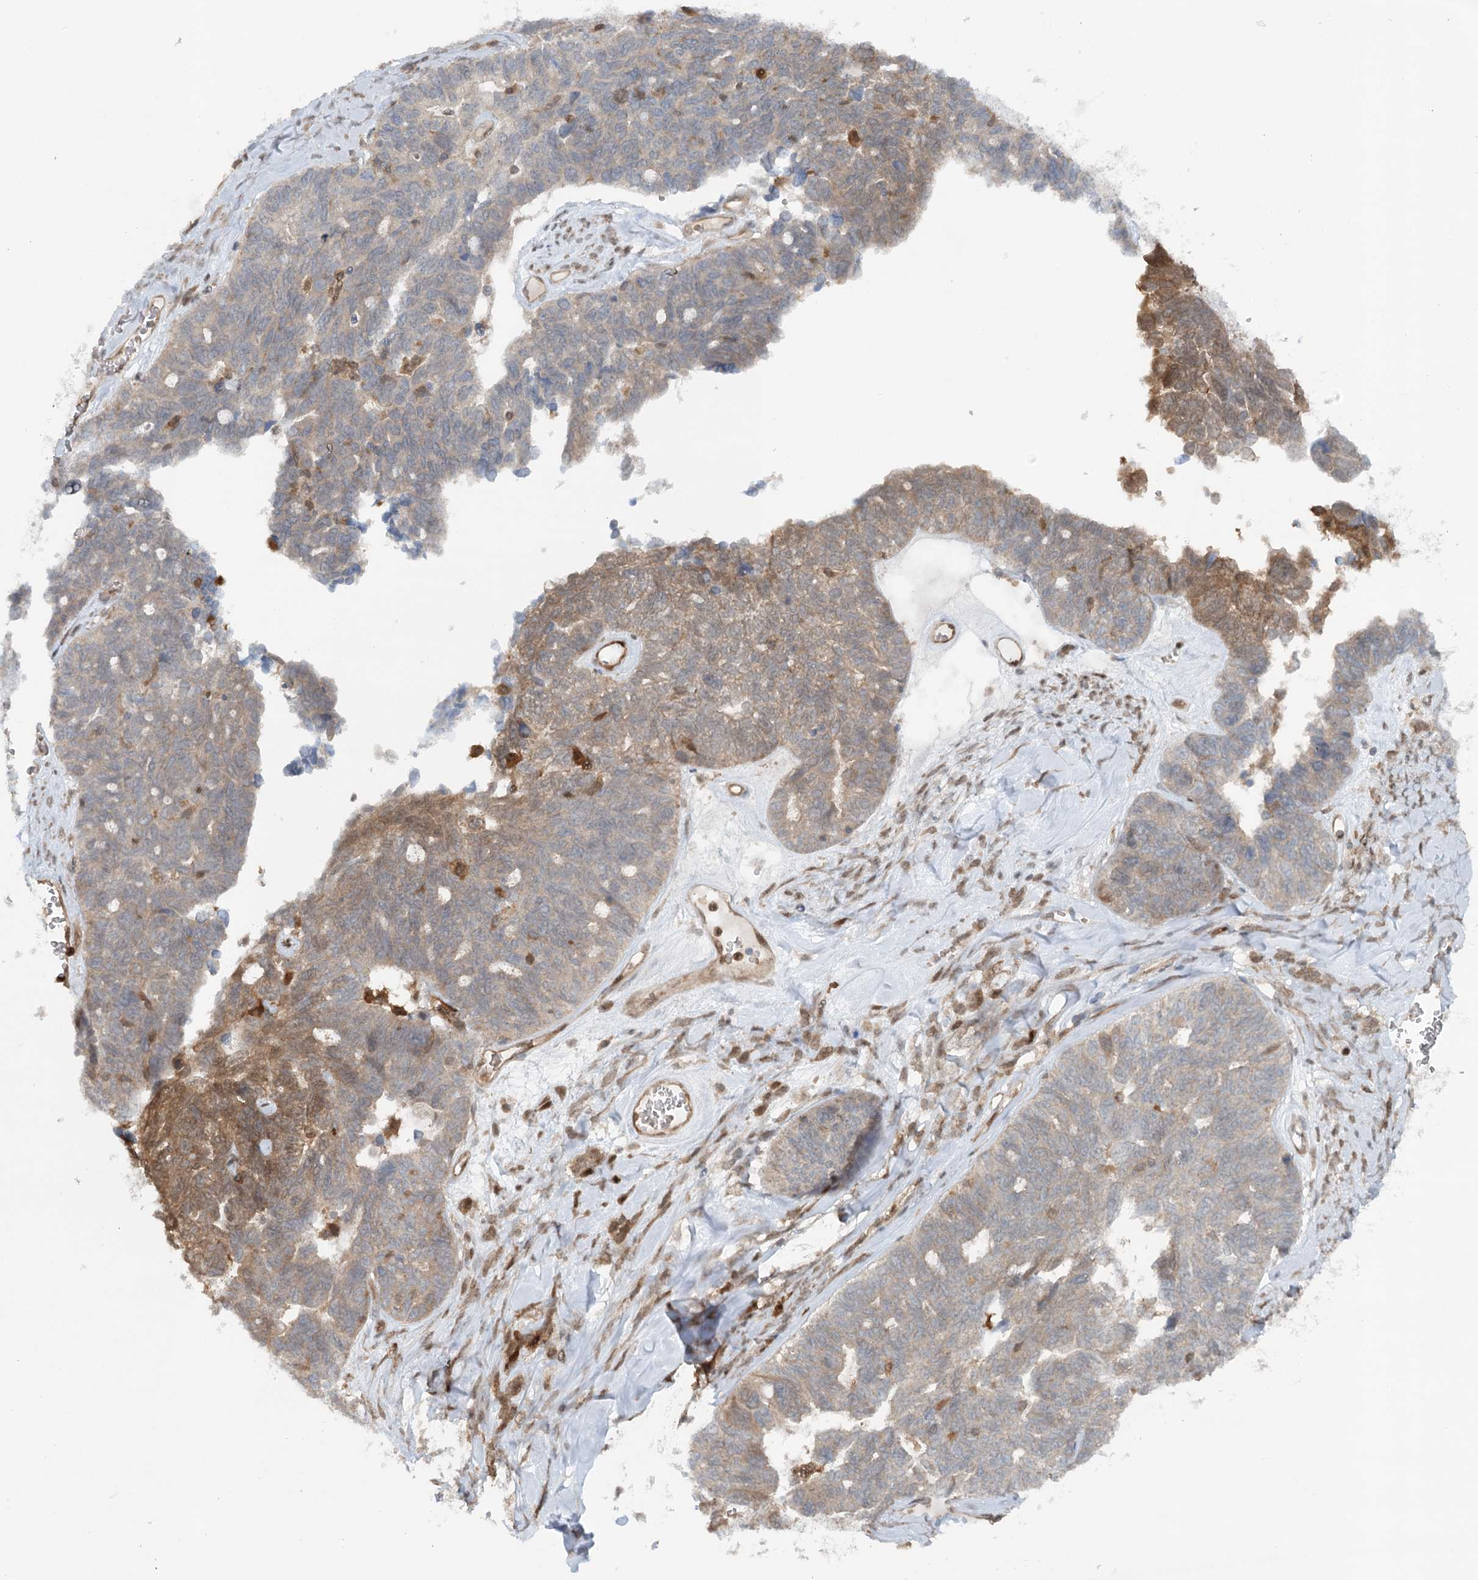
{"staining": {"intensity": "moderate", "quantity": "<25%", "location": "cytoplasmic/membranous"}, "tissue": "ovarian cancer", "cell_type": "Tumor cells", "image_type": "cancer", "snomed": [{"axis": "morphology", "description": "Cystadenocarcinoma, serous, NOS"}, {"axis": "topography", "description": "Ovary"}], "caption": "Moderate cytoplasmic/membranous positivity for a protein is identified in about <25% of tumor cells of serous cystadenocarcinoma (ovarian) using immunohistochemistry.", "gene": "GBE1", "patient": {"sex": "female", "age": 79}}